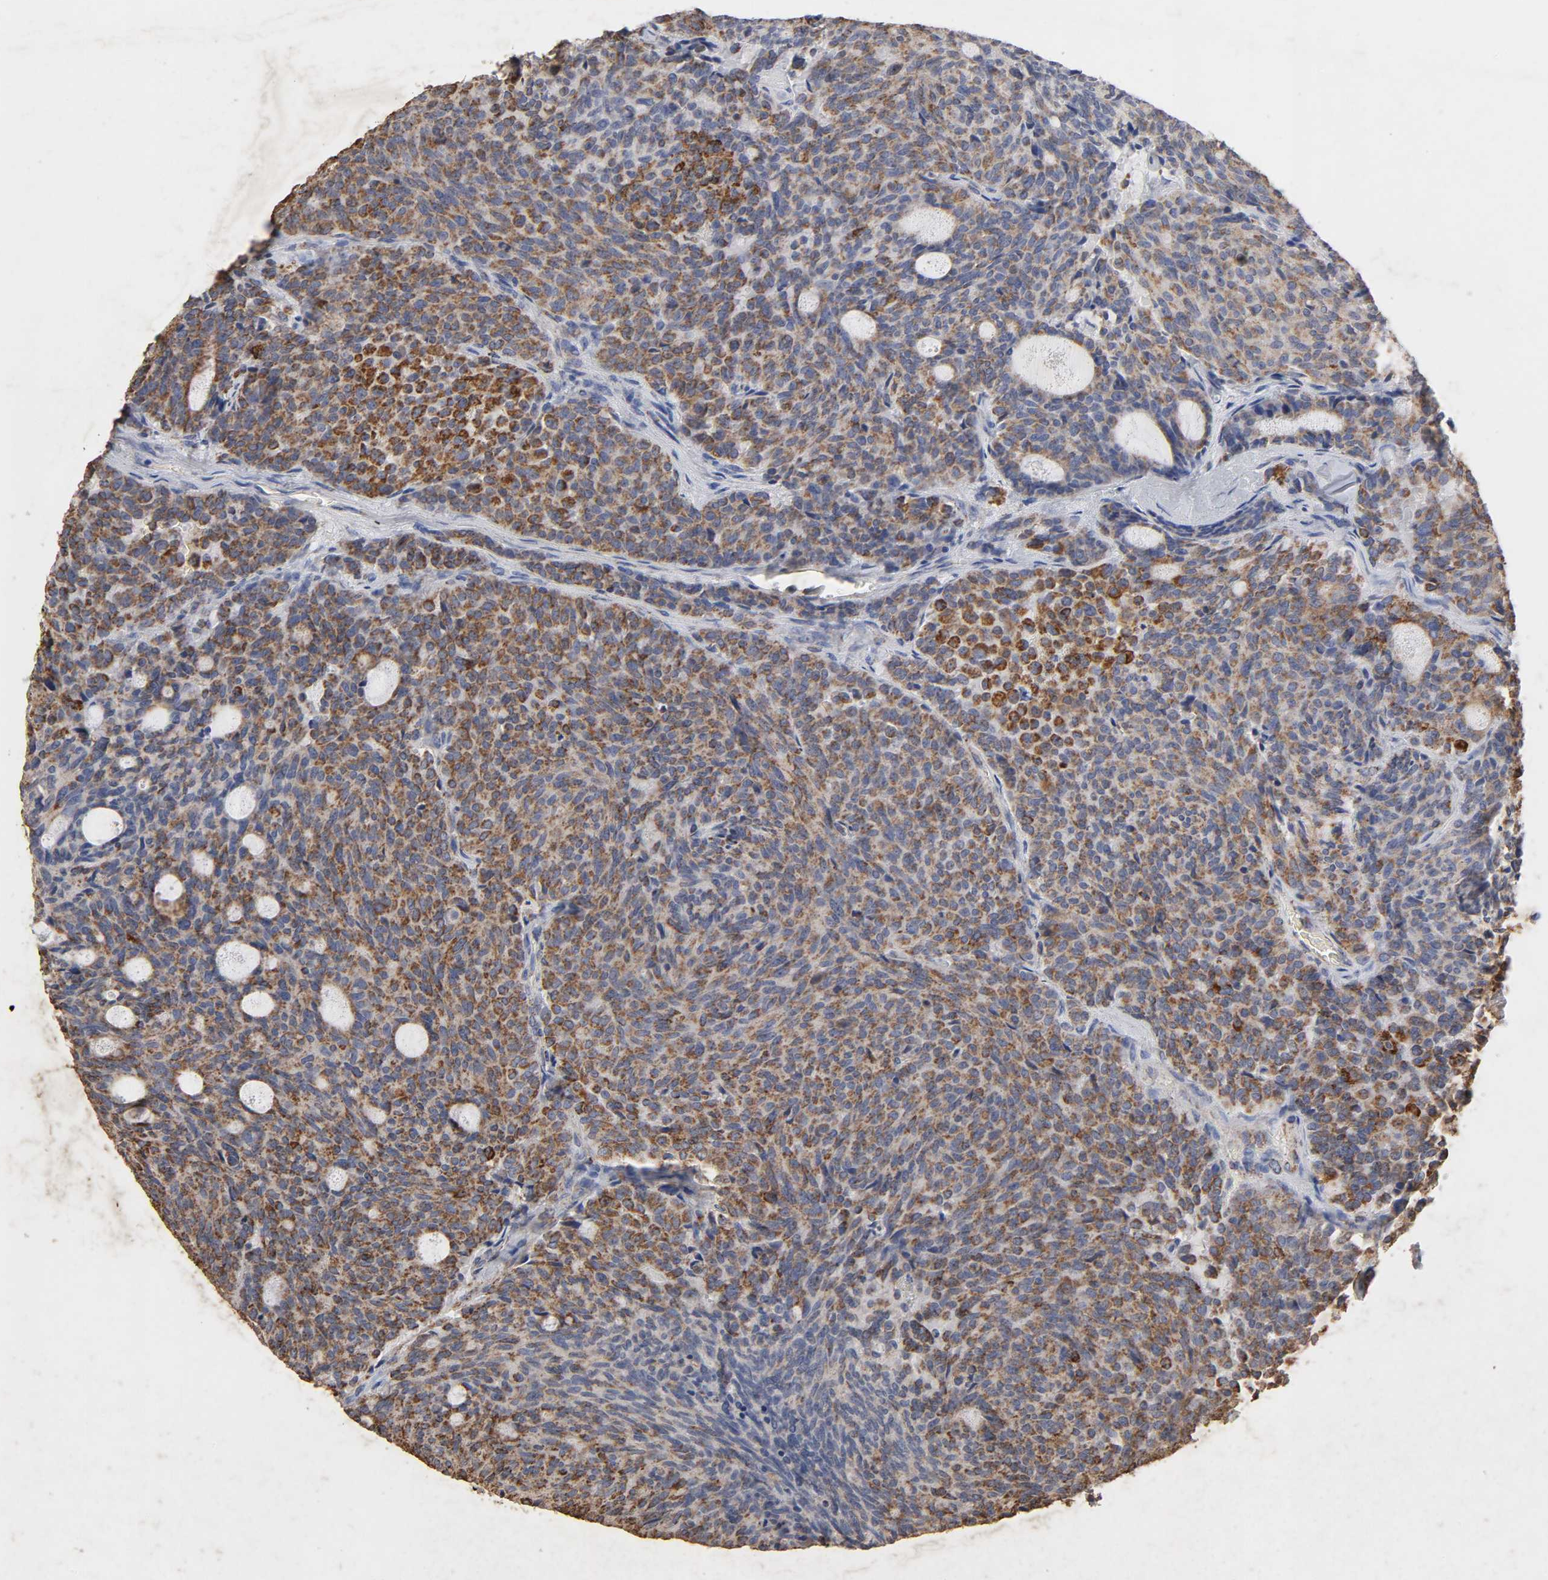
{"staining": {"intensity": "moderate", "quantity": ">75%", "location": "cytoplasmic/membranous"}, "tissue": "carcinoid", "cell_type": "Tumor cells", "image_type": "cancer", "snomed": [{"axis": "morphology", "description": "Carcinoid, malignant, NOS"}, {"axis": "topography", "description": "Pancreas"}], "caption": "Carcinoid stained for a protein (brown) demonstrates moderate cytoplasmic/membranous positive staining in approximately >75% of tumor cells.", "gene": "CYCS", "patient": {"sex": "female", "age": 54}}